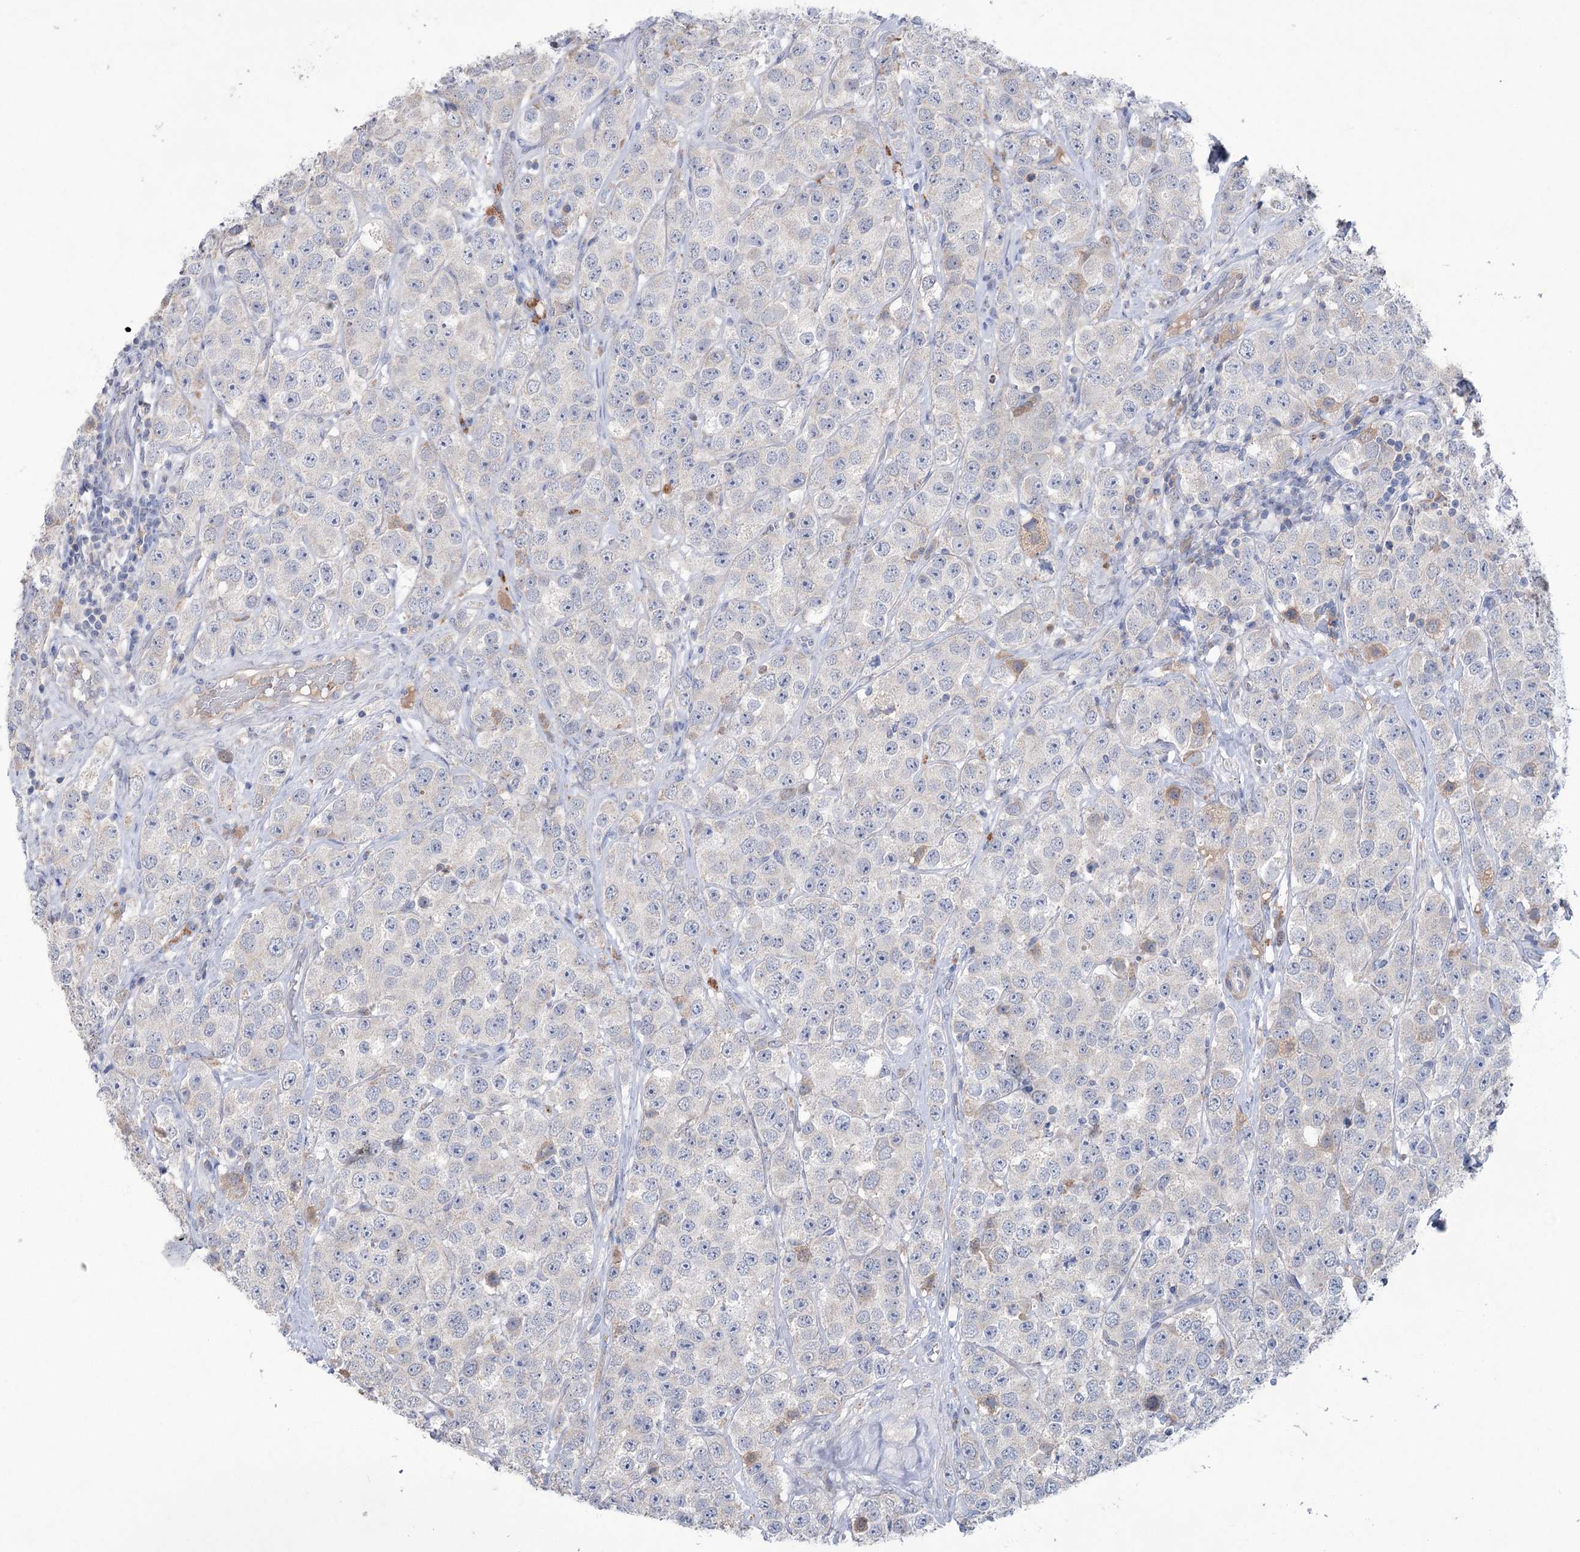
{"staining": {"intensity": "weak", "quantity": "<25%", "location": "cytoplasmic/membranous"}, "tissue": "testis cancer", "cell_type": "Tumor cells", "image_type": "cancer", "snomed": [{"axis": "morphology", "description": "Seminoma, NOS"}, {"axis": "topography", "description": "Testis"}], "caption": "This is an immunohistochemistry (IHC) image of human testis seminoma. There is no staining in tumor cells.", "gene": "MTCH2", "patient": {"sex": "male", "age": 28}}